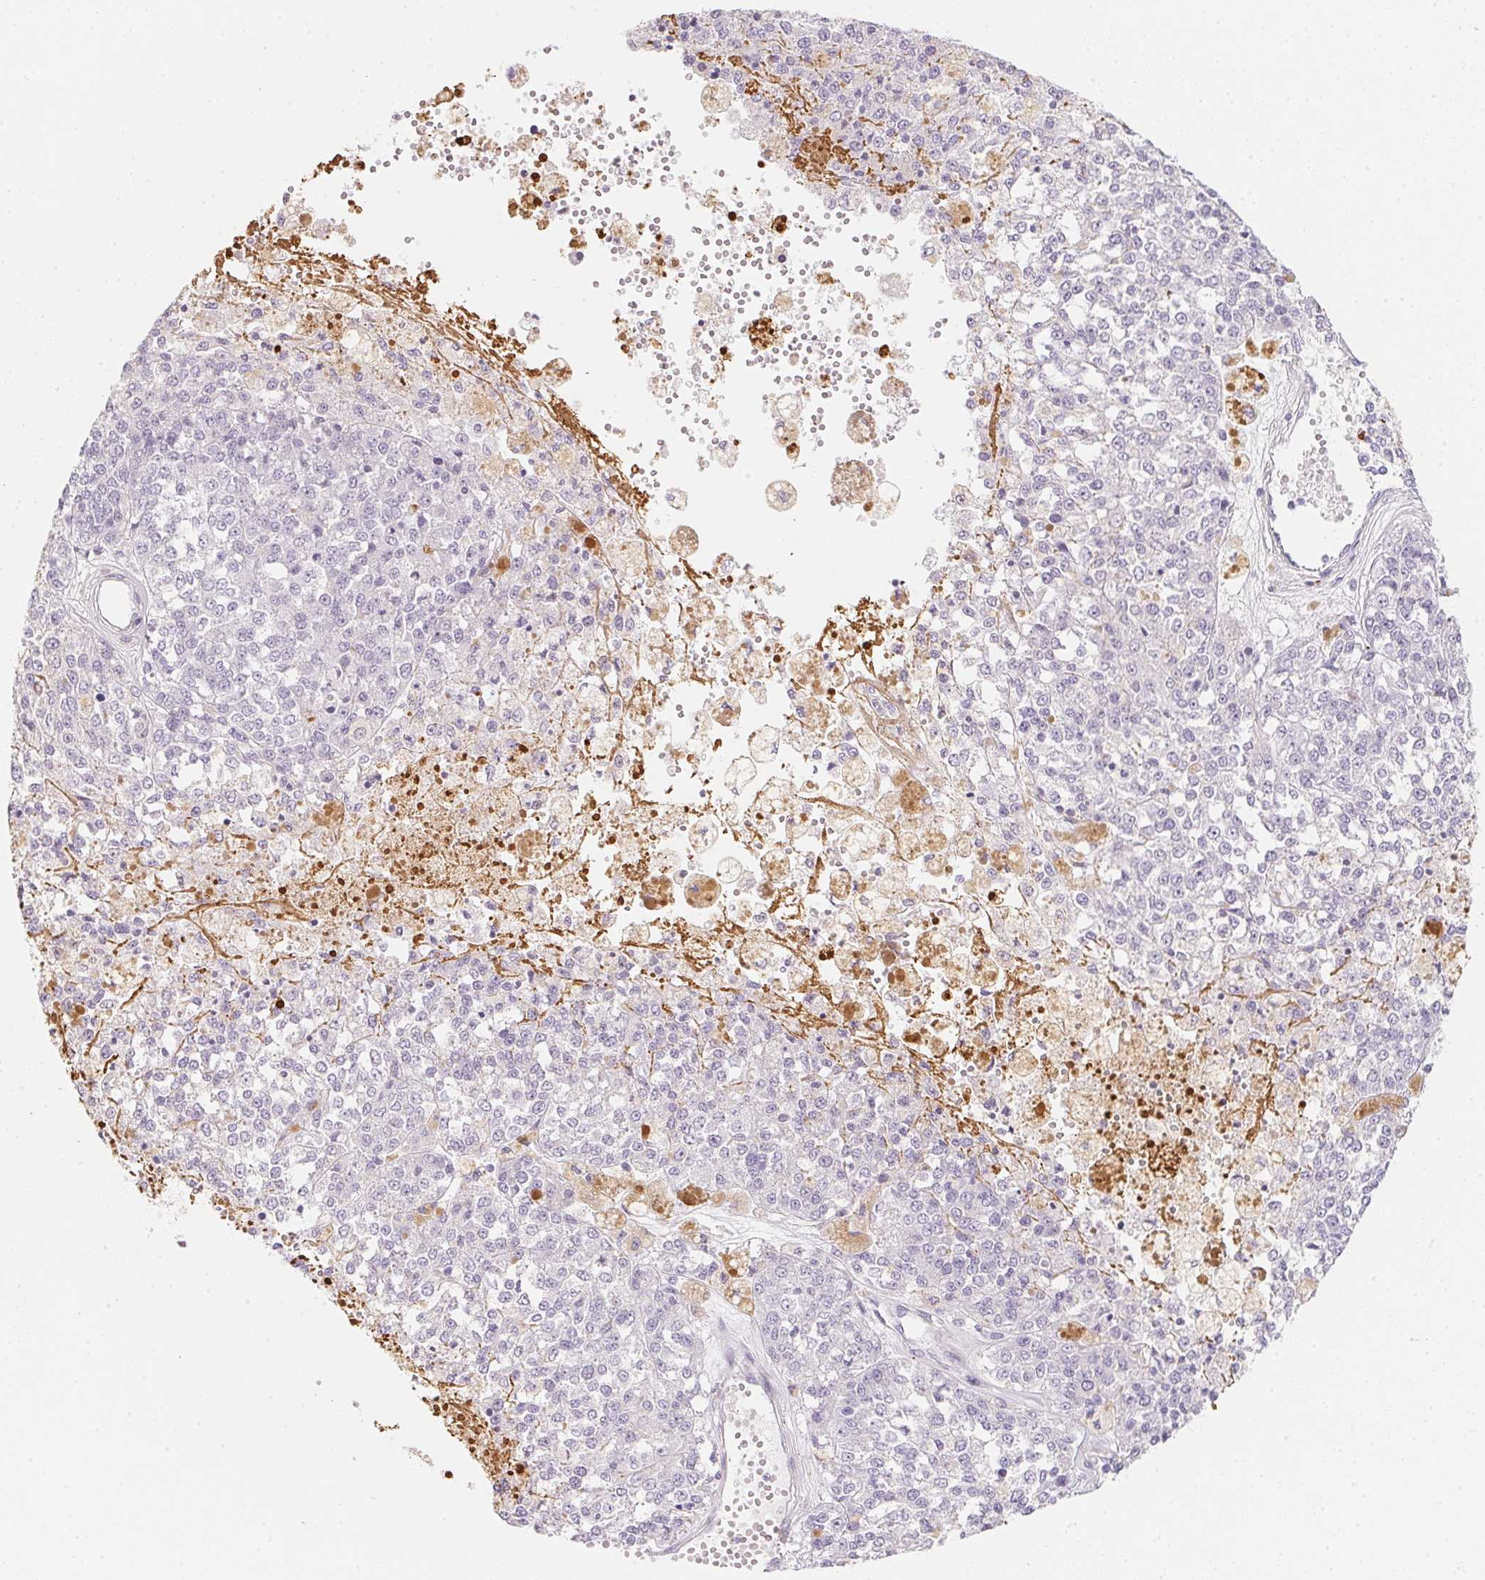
{"staining": {"intensity": "negative", "quantity": "none", "location": "none"}, "tissue": "melanoma", "cell_type": "Tumor cells", "image_type": "cancer", "snomed": [{"axis": "morphology", "description": "Malignant melanoma, Metastatic site"}, {"axis": "topography", "description": "Lymph node"}], "caption": "DAB immunohistochemical staining of malignant melanoma (metastatic site) demonstrates no significant staining in tumor cells.", "gene": "MYL4", "patient": {"sex": "female", "age": 64}}